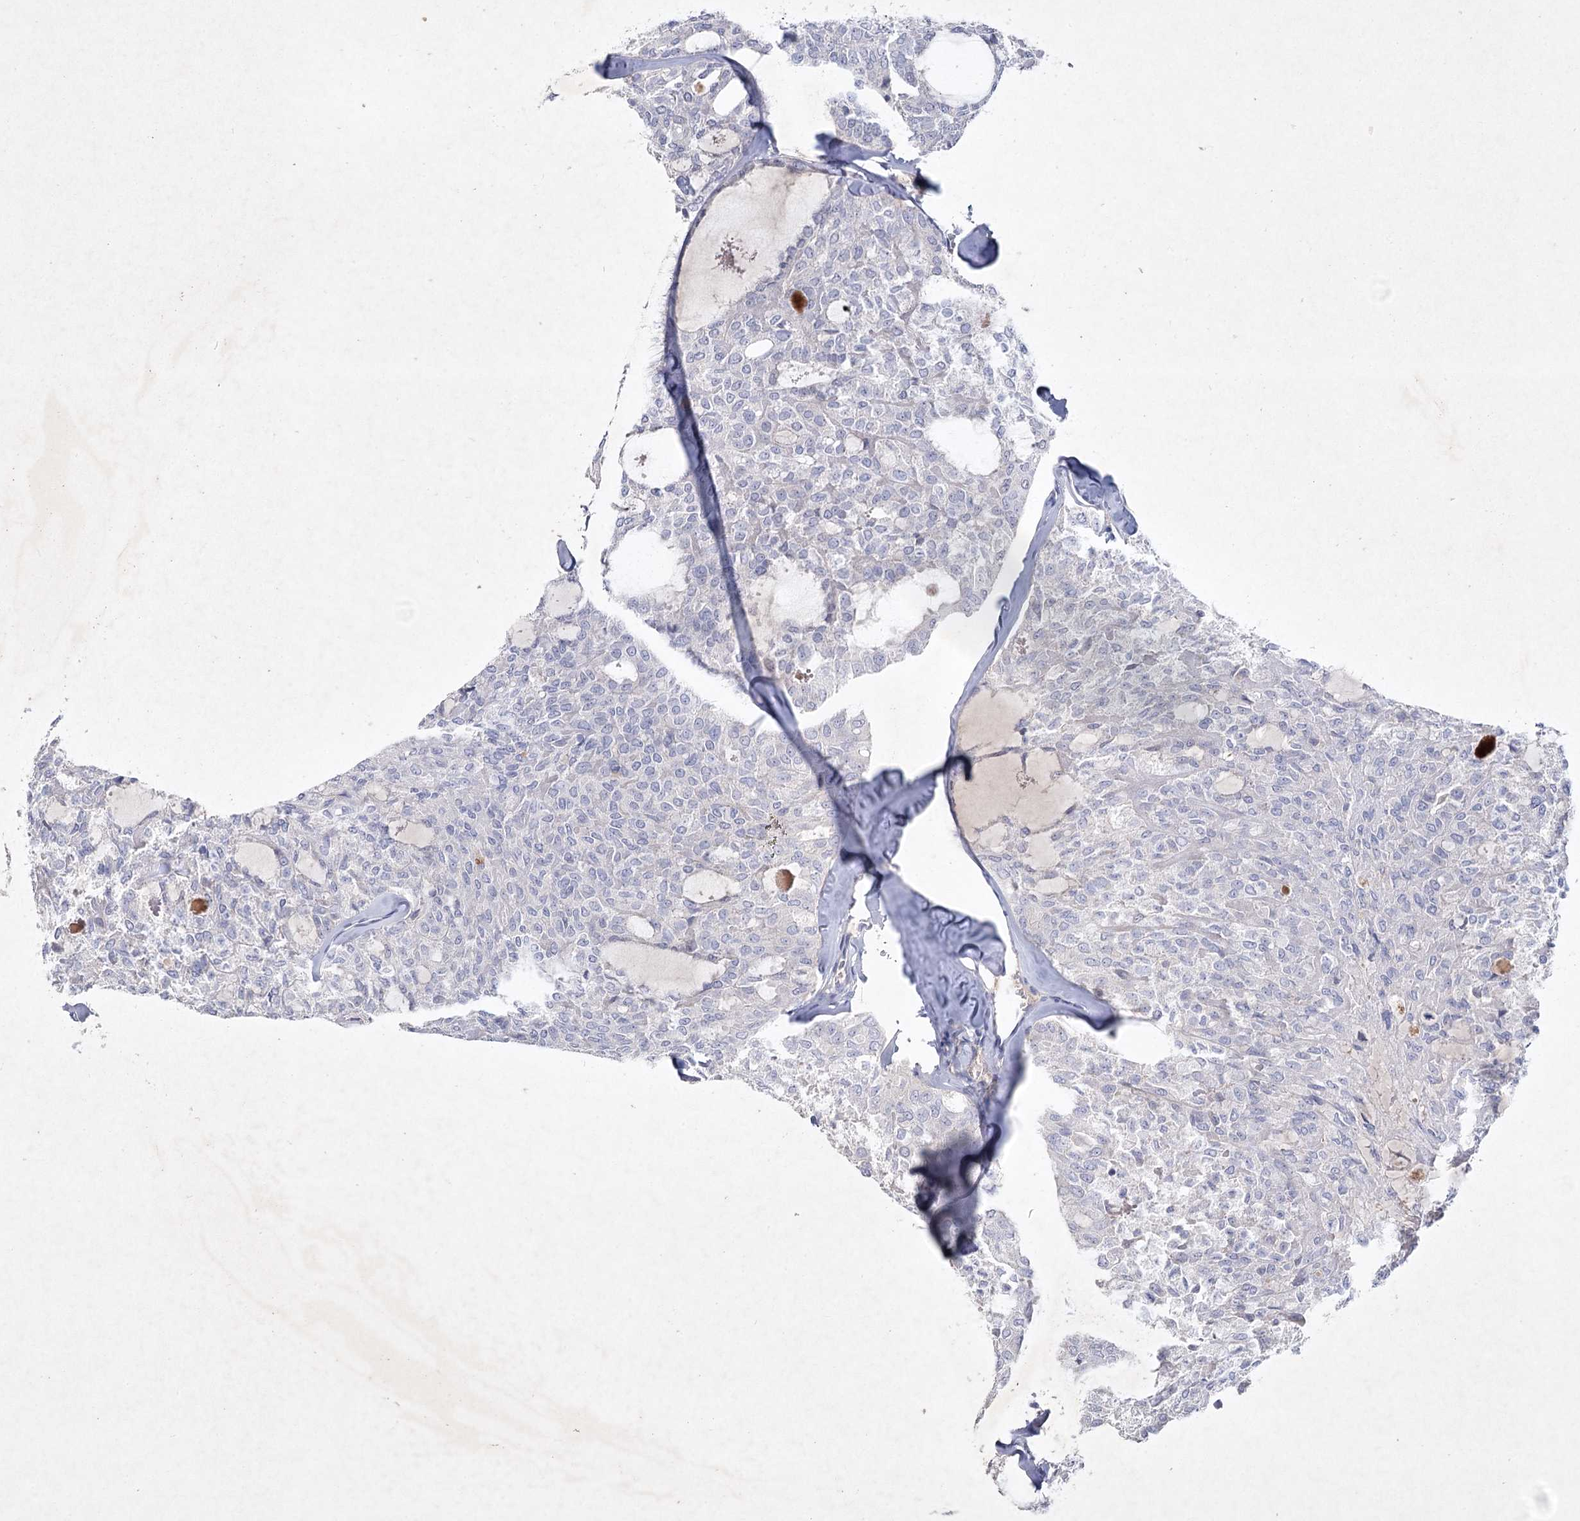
{"staining": {"intensity": "negative", "quantity": "none", "location": "none"}, "tissue": "thyroid cancer", "cell_type": "Tumor cells", "image_type": "cancer", "snomed": [{"axis": "morphology", "description": "Follicular adenoma carcinoma, NOS"}, {"axis": "topography", "description": "Thyroid gland"}], "caption": "Thyroid follicular adenoma carcinoma was stained to show a protein in brown. There is no significant expression in tumor cells.", "gene": "MAP3K13", "patient": {"sex": "male", "age": 75}}